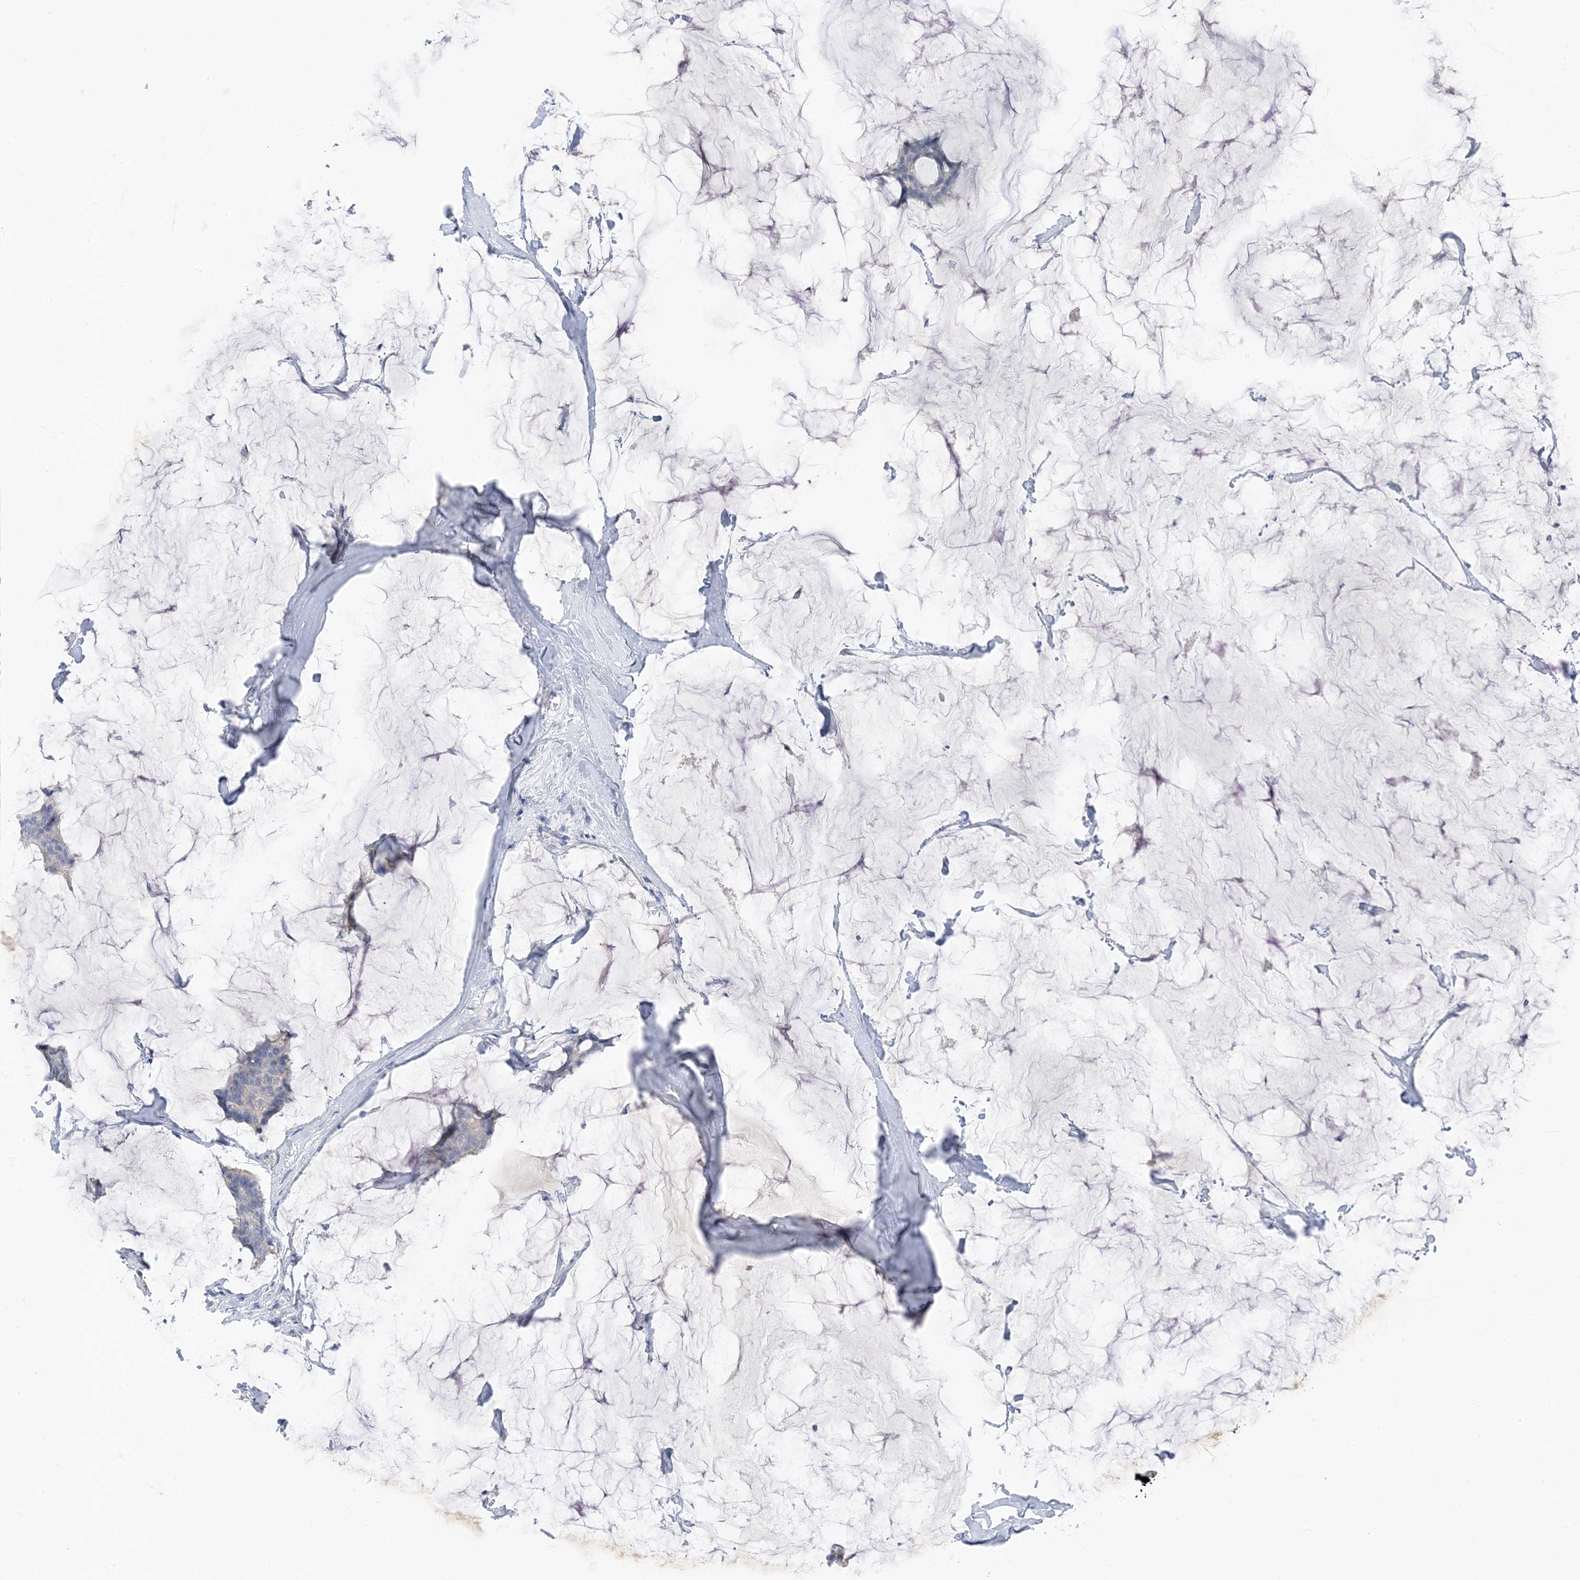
{"staining": {"intensity": "negative", "quantity": "none", "location": "none"}, "tissue": "breast cancer", "cell_type": "Tumor cells", "image_type": "cancer", "snomed": [{"axis": "morphology", "description": "Duct carcinoma"}, {"axis": "topography", "description": "Breast"}], "caption": "Invasive ductal carcinoma (breast) was stained to show a protein in brown. There is no significant expression in tumor cells.", "gene": "NCOA7", "patient": {"sex": "female", "age": 93}}